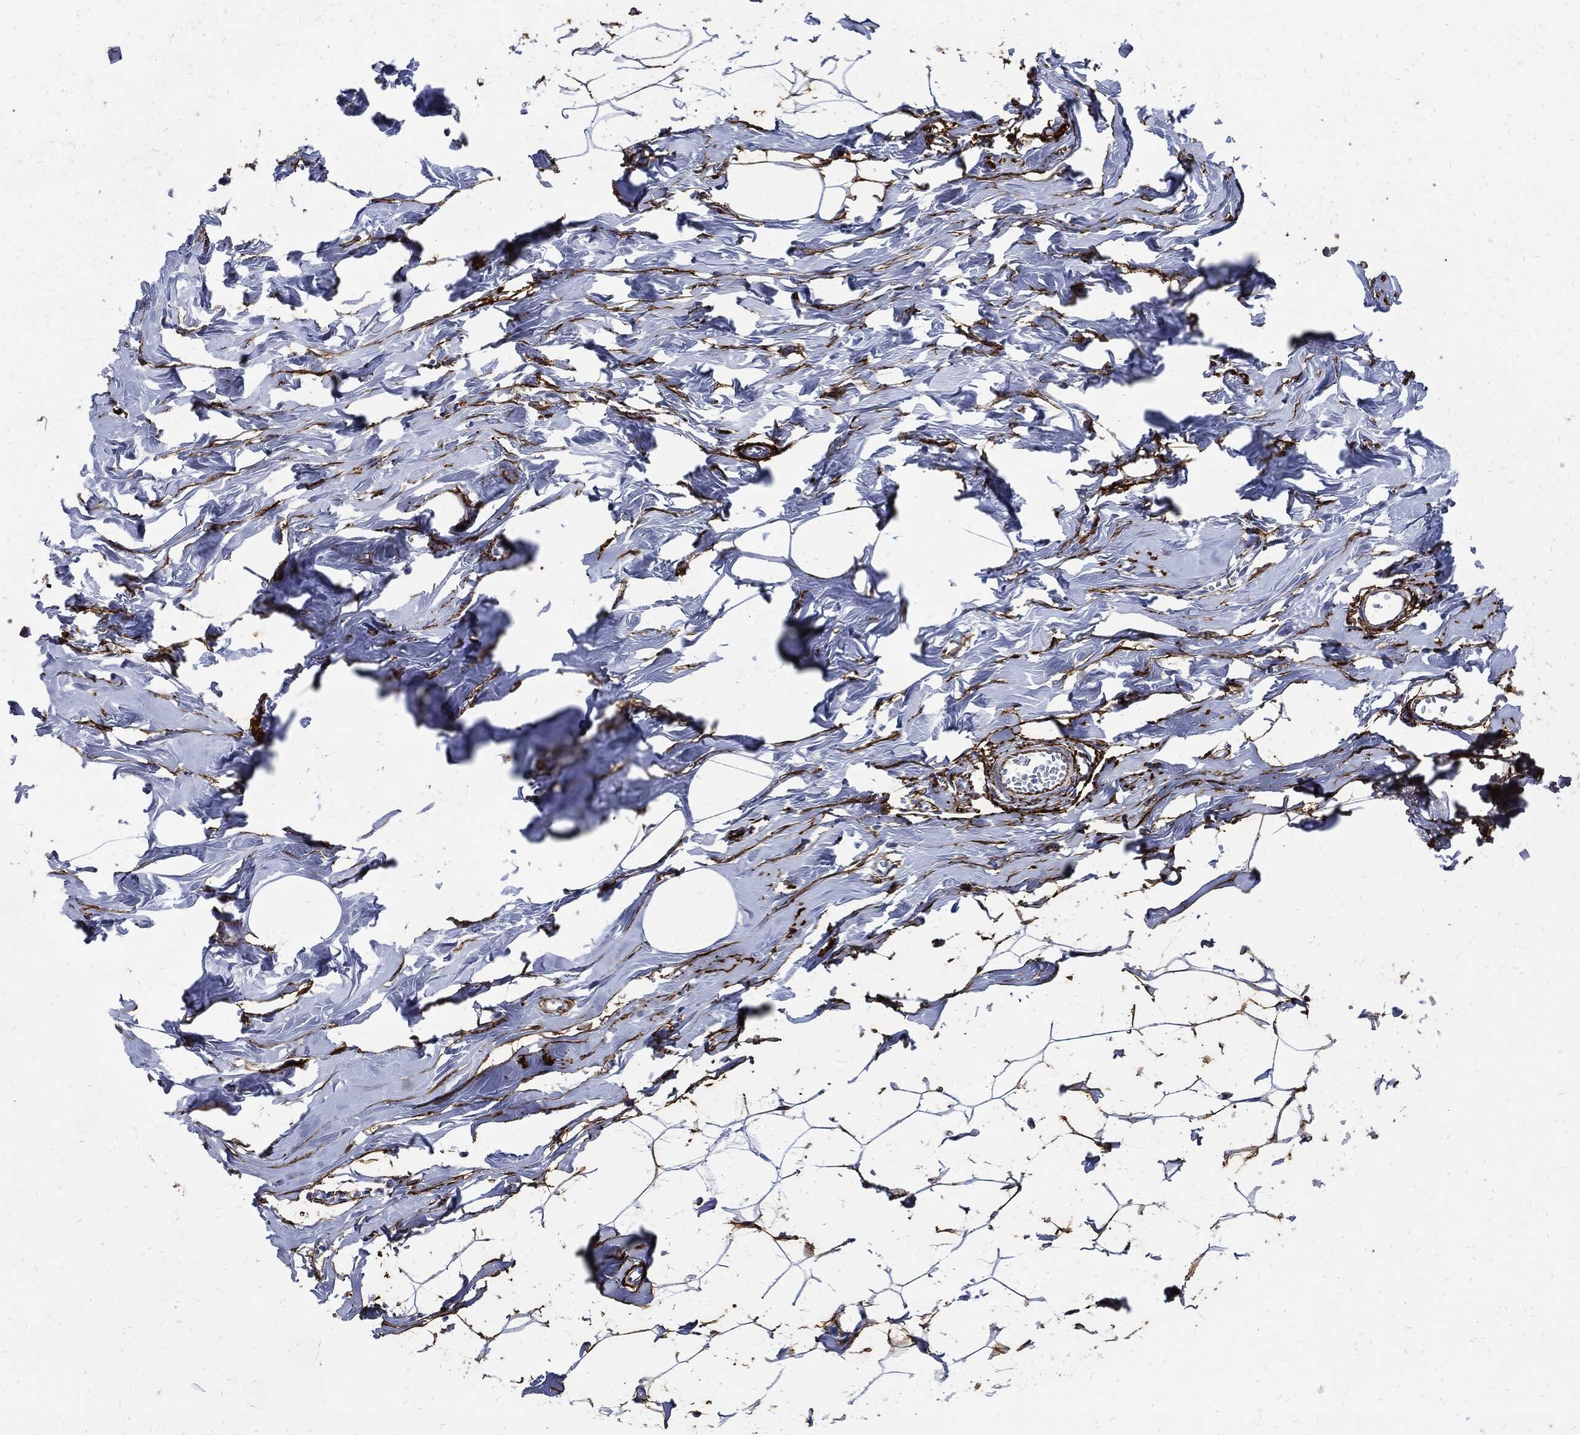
{"staining": {"intensity": "negative", "quantity": "none", "location": "none"}, "tissue": "breast", "cell_type": "Adipocytes", "image_type": "normal", "snomed": [{"axis": "morphology", "description": "Normal tissue, NOS"}, {"axis": "morphology", "description": "Lobular carcinoma, in situ"}, {"axis": "topography", "description": "Breast"}], "caption": "Immunohistochemical staining of benign human breast shows no significant expression in adipocytes. The staining is performed using DAB (3,3'-diaminobenzidine) brown chromogen with nuclei counter-stained in using hematoxylin.", "gene": "FBN1", "patient": {"sex": "female", "age": 35}}